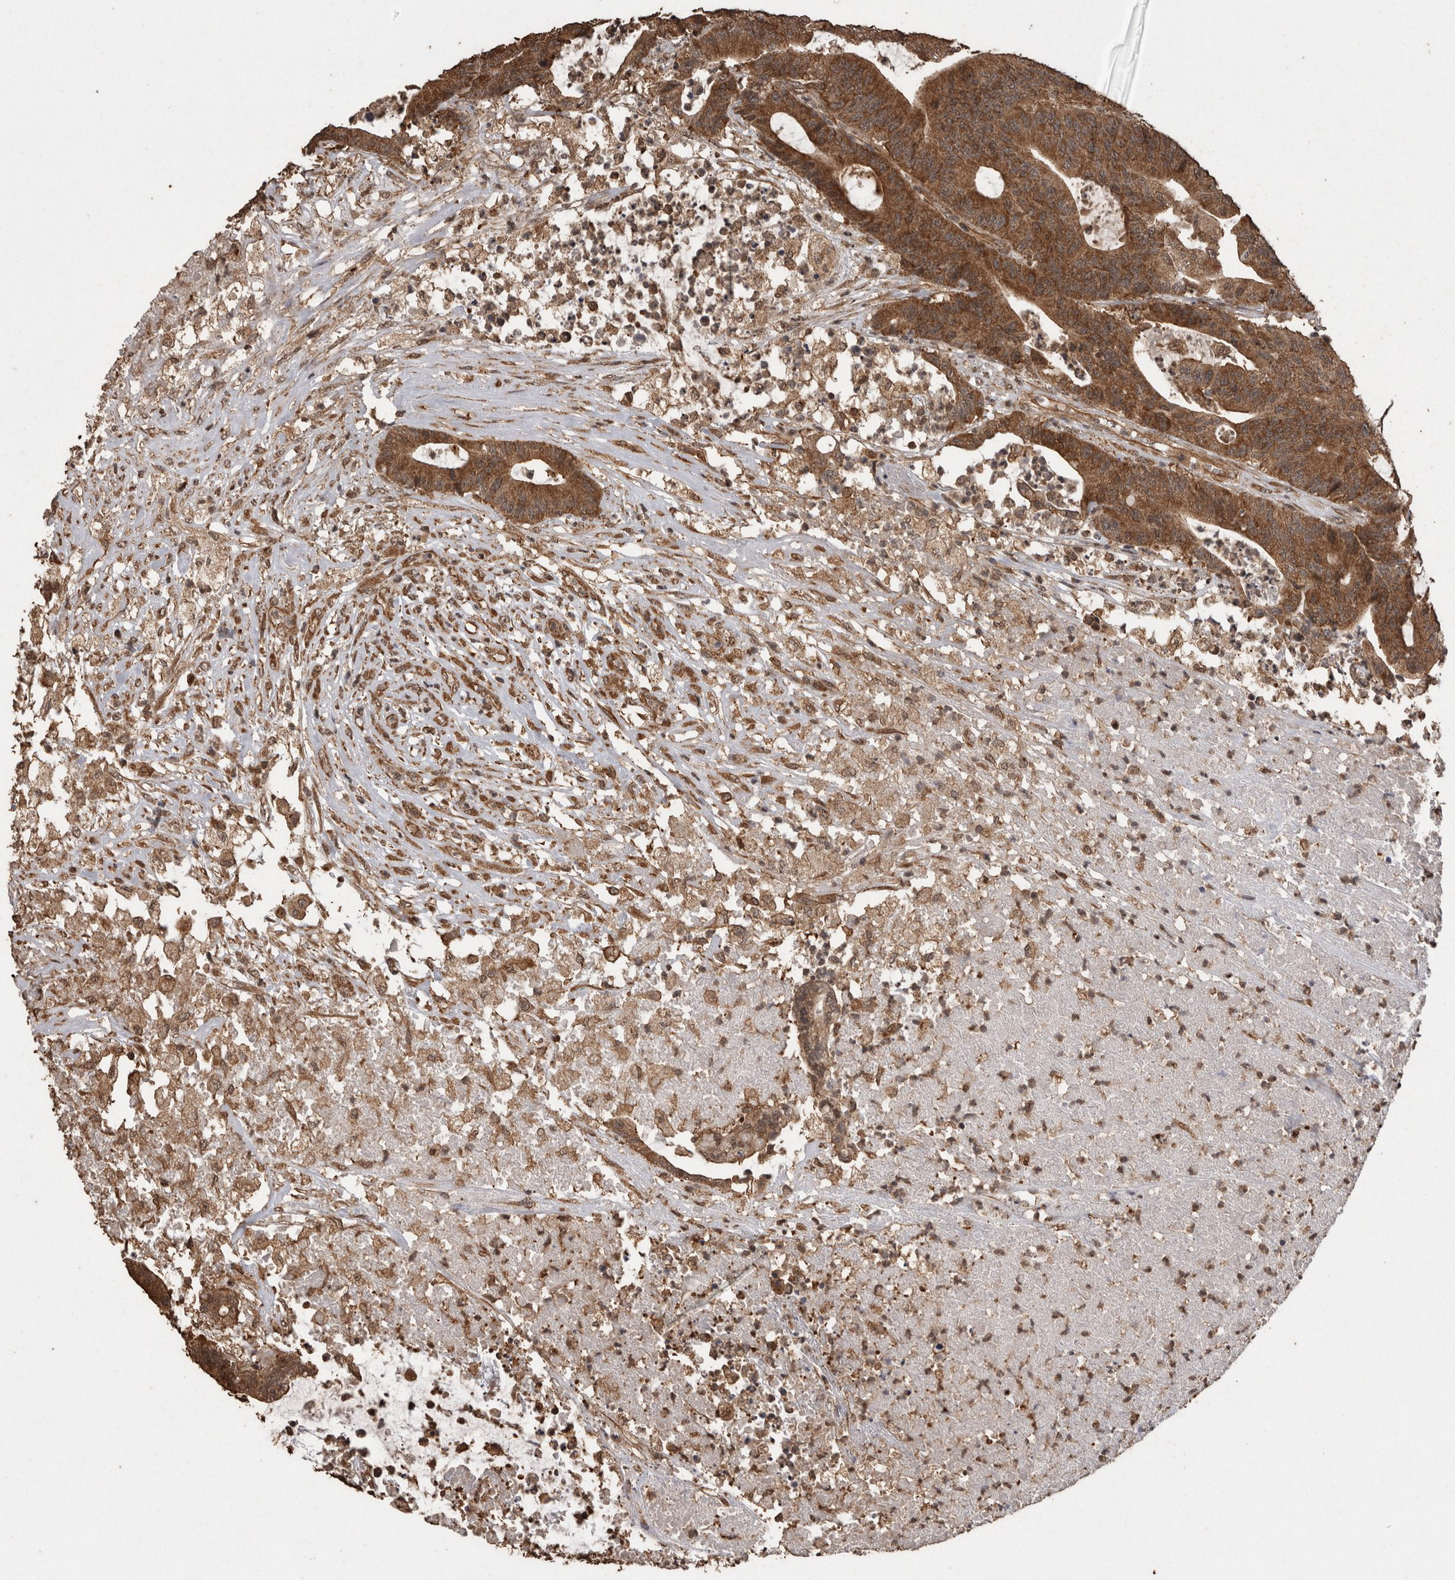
{"staining": {"intensity": "strong", "quantity": ">75%", "location": "cytoplasmic/membranous"}, "tissue": "colorectal cancer", "cell_type": "Tumor cells", "image_type": "cancer", "snomed": [{"axis": "morphology", "description": "Adenocarcinoma, NOS"}, {"axis": "topography", "description": "Colon"}], "caption": "IHC image of neoplastic tissue: colorectal cancer (adenocarcinoma) stained using IHC exhibits high levels of strong protein expression localized specifically in the cytoplasmic/membranous of tumor cells, appearing as a cytoplasmic/membranous brown color.", "gene": "PINK1", "patient": {"sex": "female", "age": 84}}